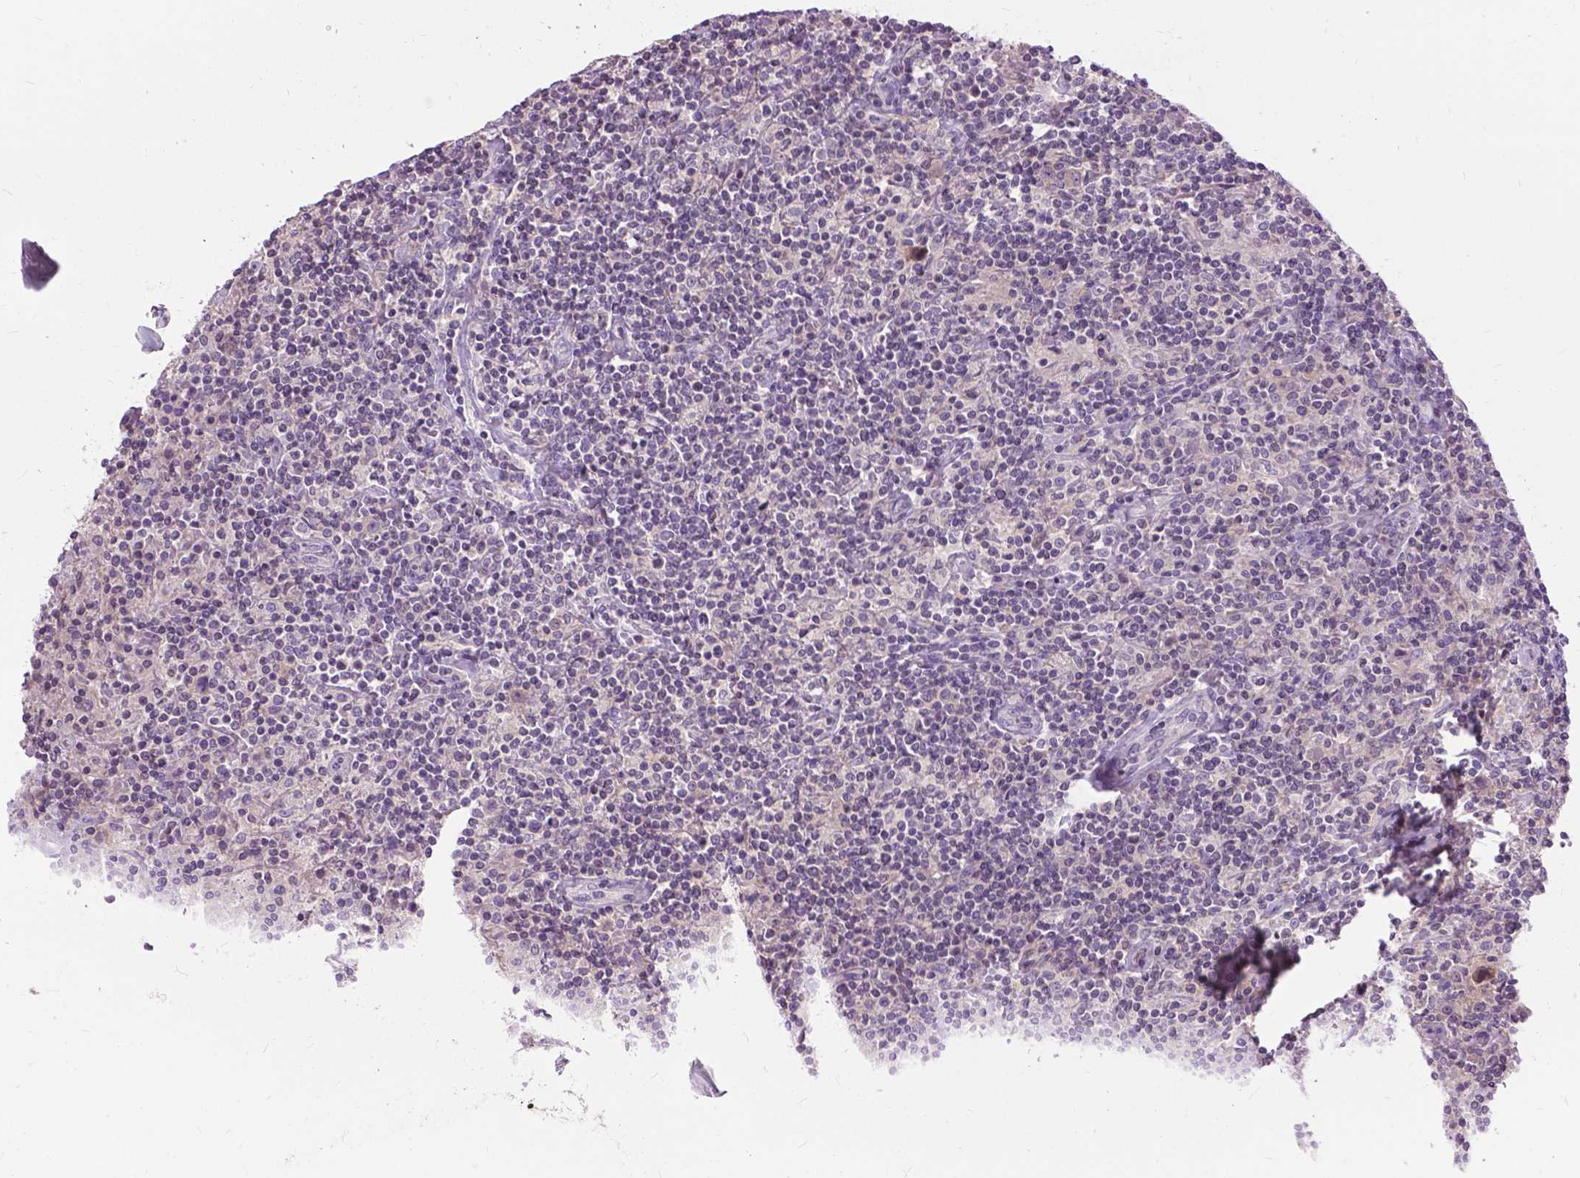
{"staining": {"intensity": "negative", "quantity": "none", "location": "none"}, "tissue": "lymphoma", "cell_type": "Tumor cells", "image_type": "cancer", "snomed": [{"axis": "morphology", "description": "Hodgkin's disease, NOS"}, {"axis": "topography", "description": "Lymph node"}], "caption": "High power microscopy micrograph of an immunohistochemistry (IHC) histopathology image of lymphoma, revealing no significant positivity in tumor cells. (DAB (3,3'-diaminobenzidine) immunohistochemistry (IHC) visualized using brightfield microscopy, high magnification).", "gene": "JAK3", "patient": {"sex": "male", "age": 70}}